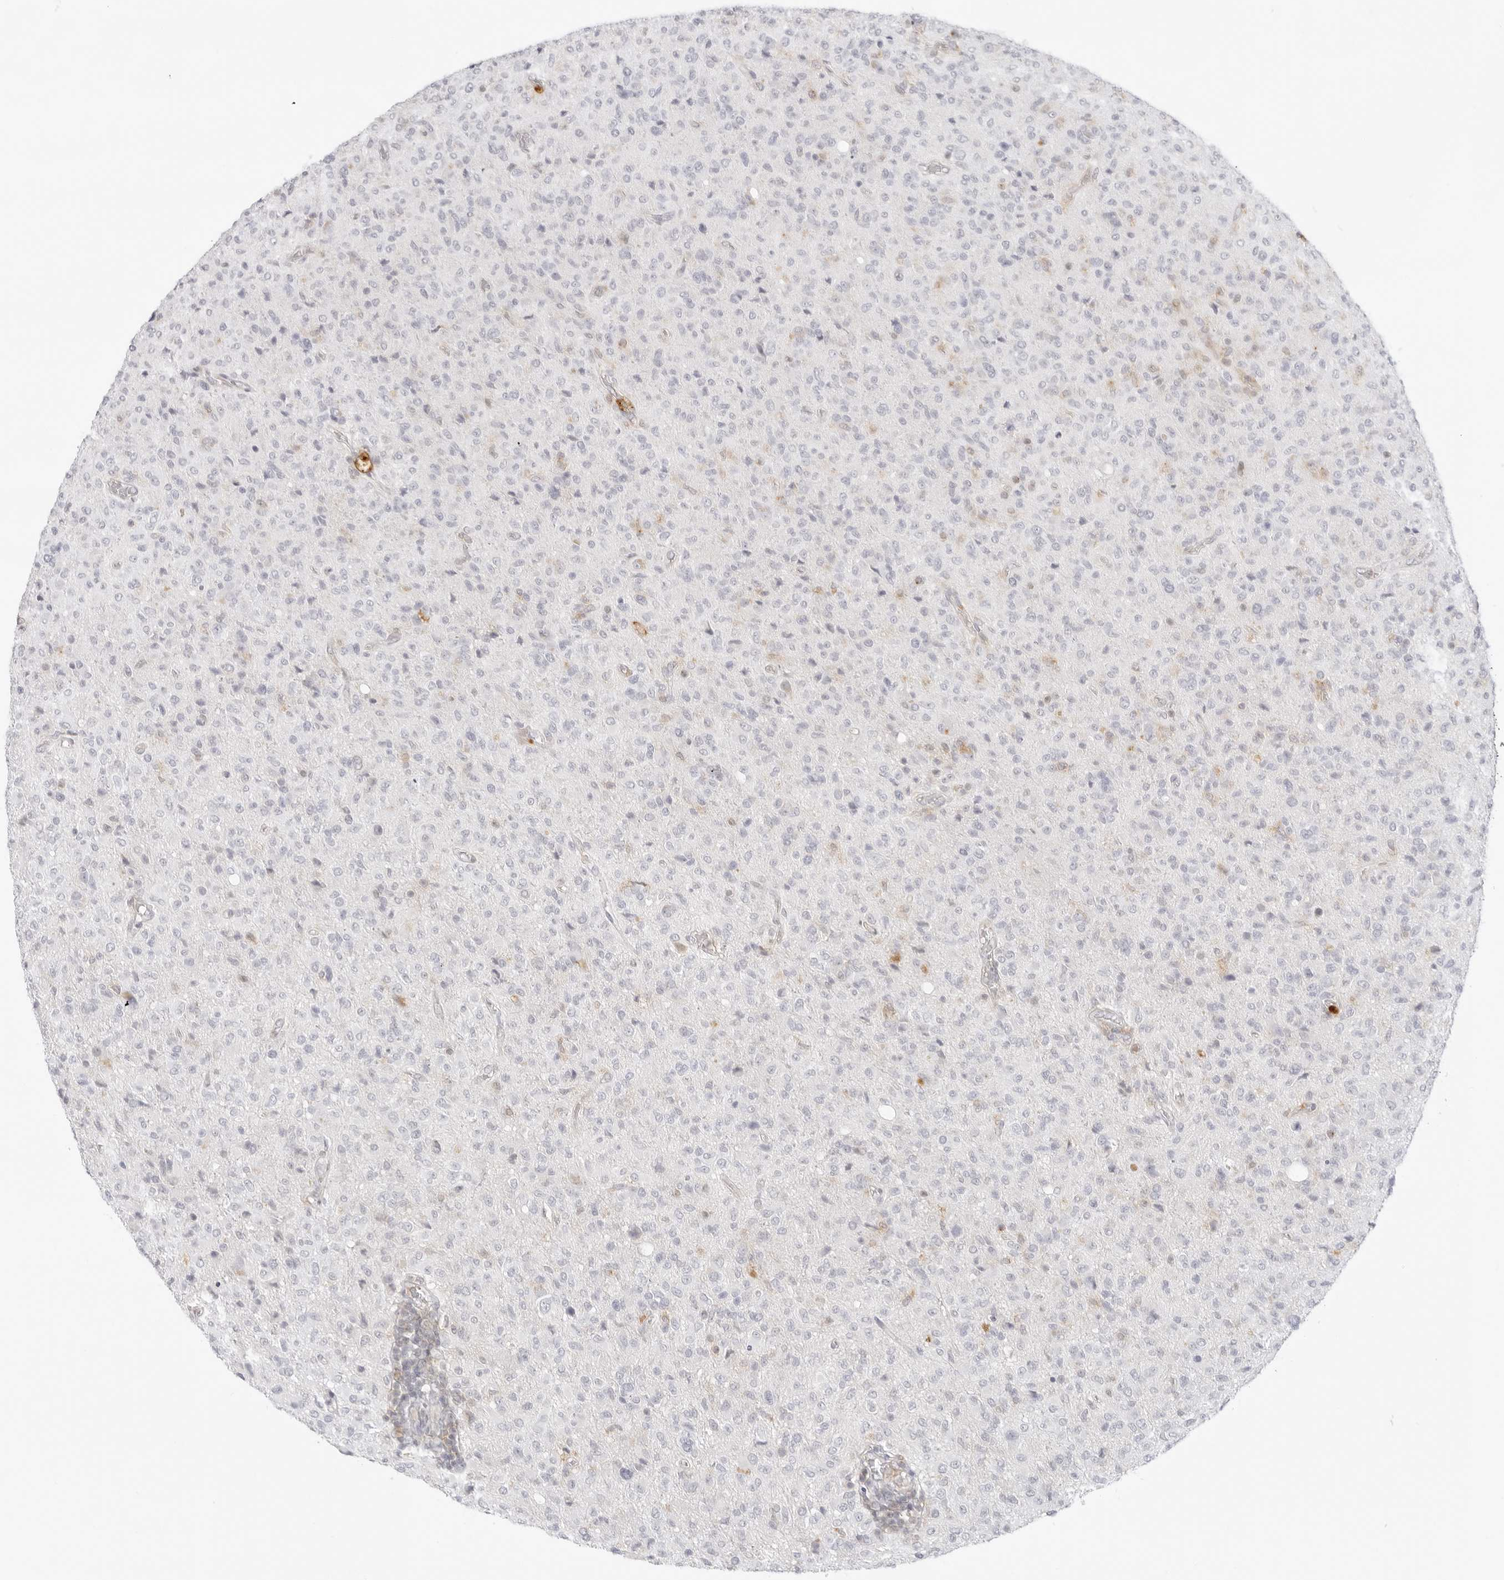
{"staining": {"intensity": "negative", "quantity": "none", "location": "none"}, "tissue": "glioma", "cell_type": "Tumor cells", "image_type": "cancer", "snomed": [{"axis": "morphology", "description": "Glioma, malignant, High grade"}, {"axis": "topography", "description": "Brain"}], "caption": "There is no significant positivity in tumor cells of glioma.", "gene": "TNFRSF14", "patient": {"sex": "female", "age": 57}}